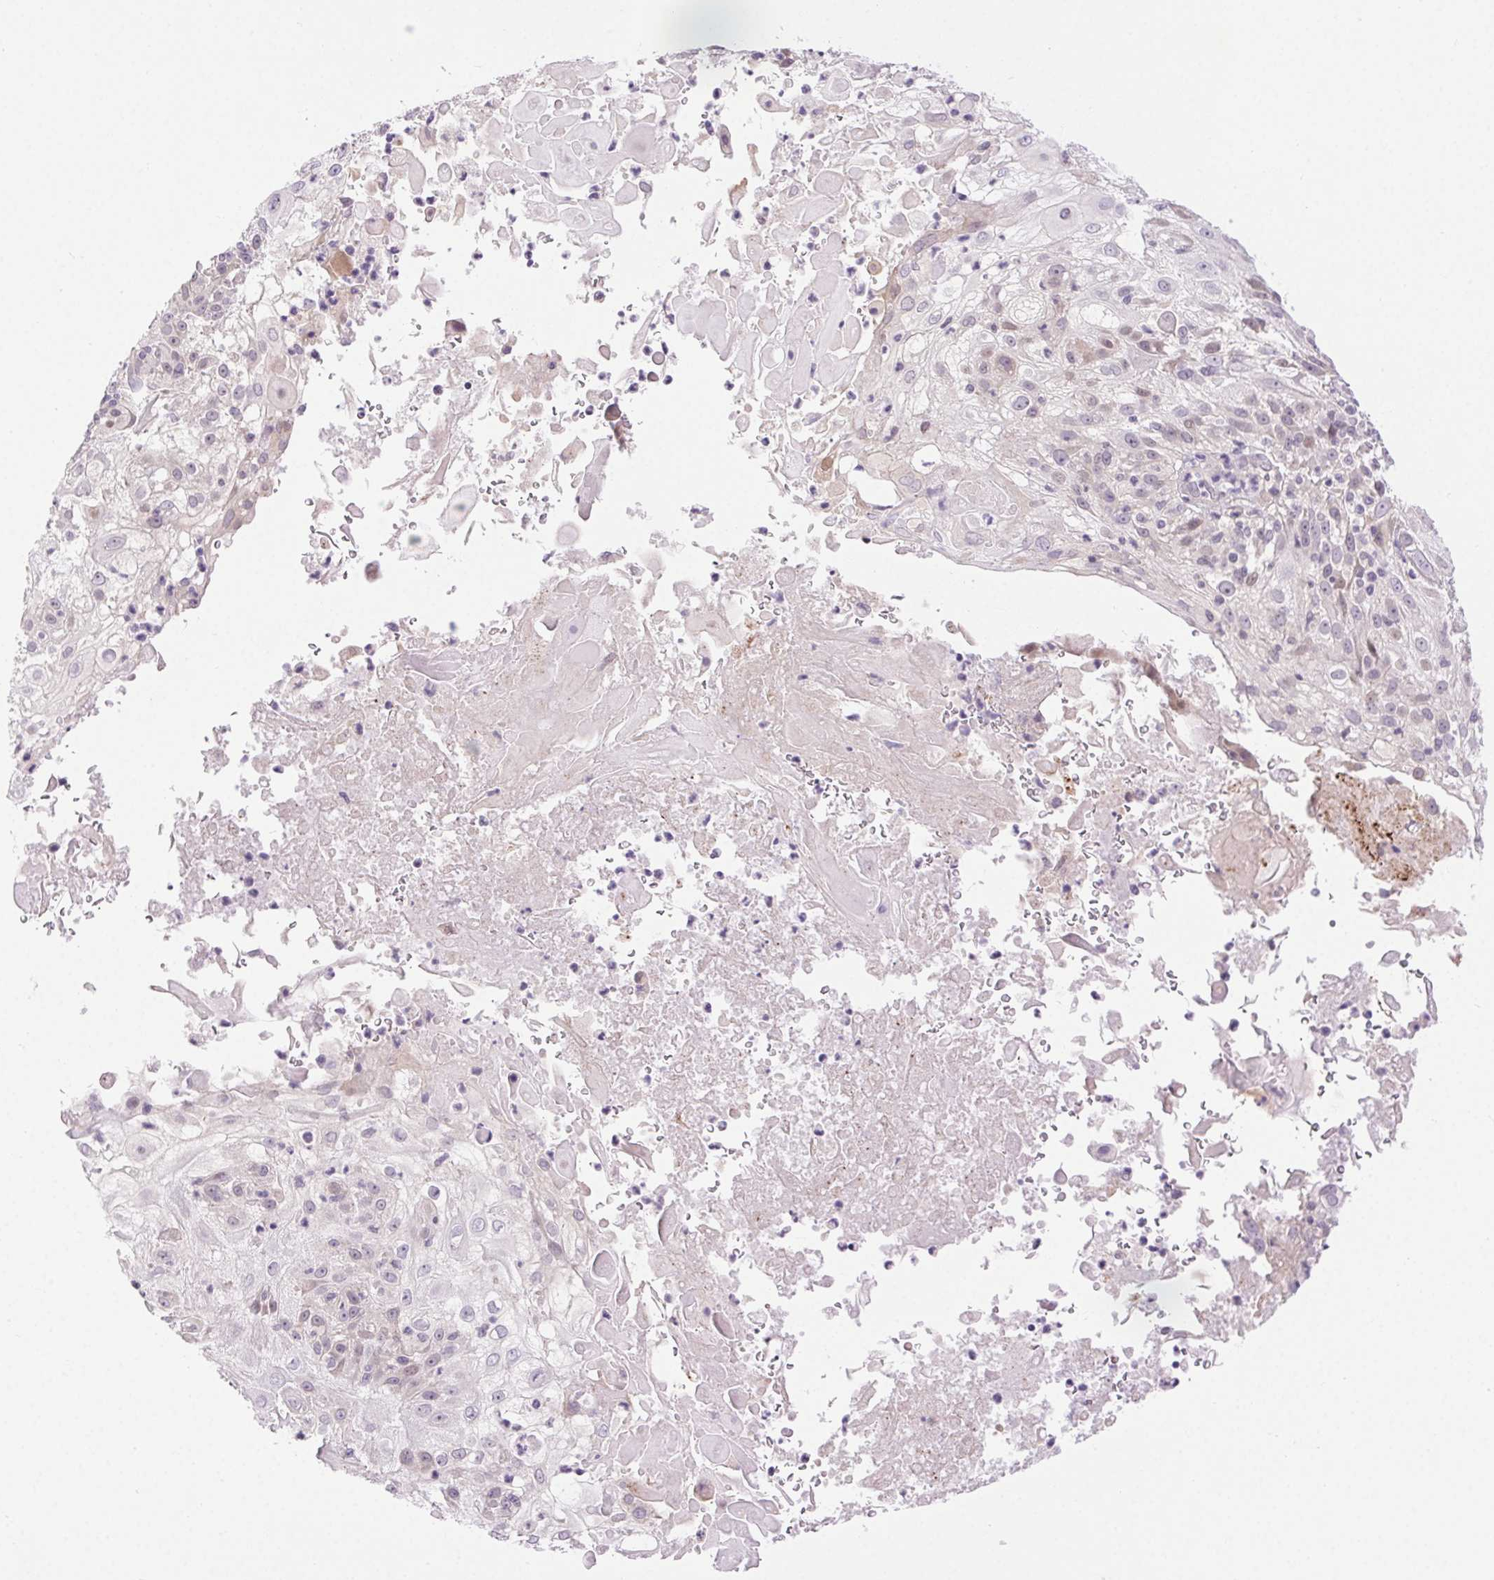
{"staining": {"intensity": "negative", "quantity": "none", "location": "none"}, "tissue": "skin cancer", "cell_type": "Tumor cells", "image_type": "cancer", "snomed": [{"axis": "morphology", "description": "Normal tissue, NOS"}, {"axis": "morphology", "description": "Squamous cell carcinoma, NOS"}, {"axis": "topography", "description": "Skin"}], "caption": "A high-resolution image shows IHC staining of skin squamous cell carcinoma, which displays no significant staining in tumor cells. (Stains: DAB immunohistochemistry (IHC) with hematoxylin counter stain, Microscopy: brightfield microscopy at high magnification).", "gene": "SYT11", "patient": {"sex": "female", "age": 83}}